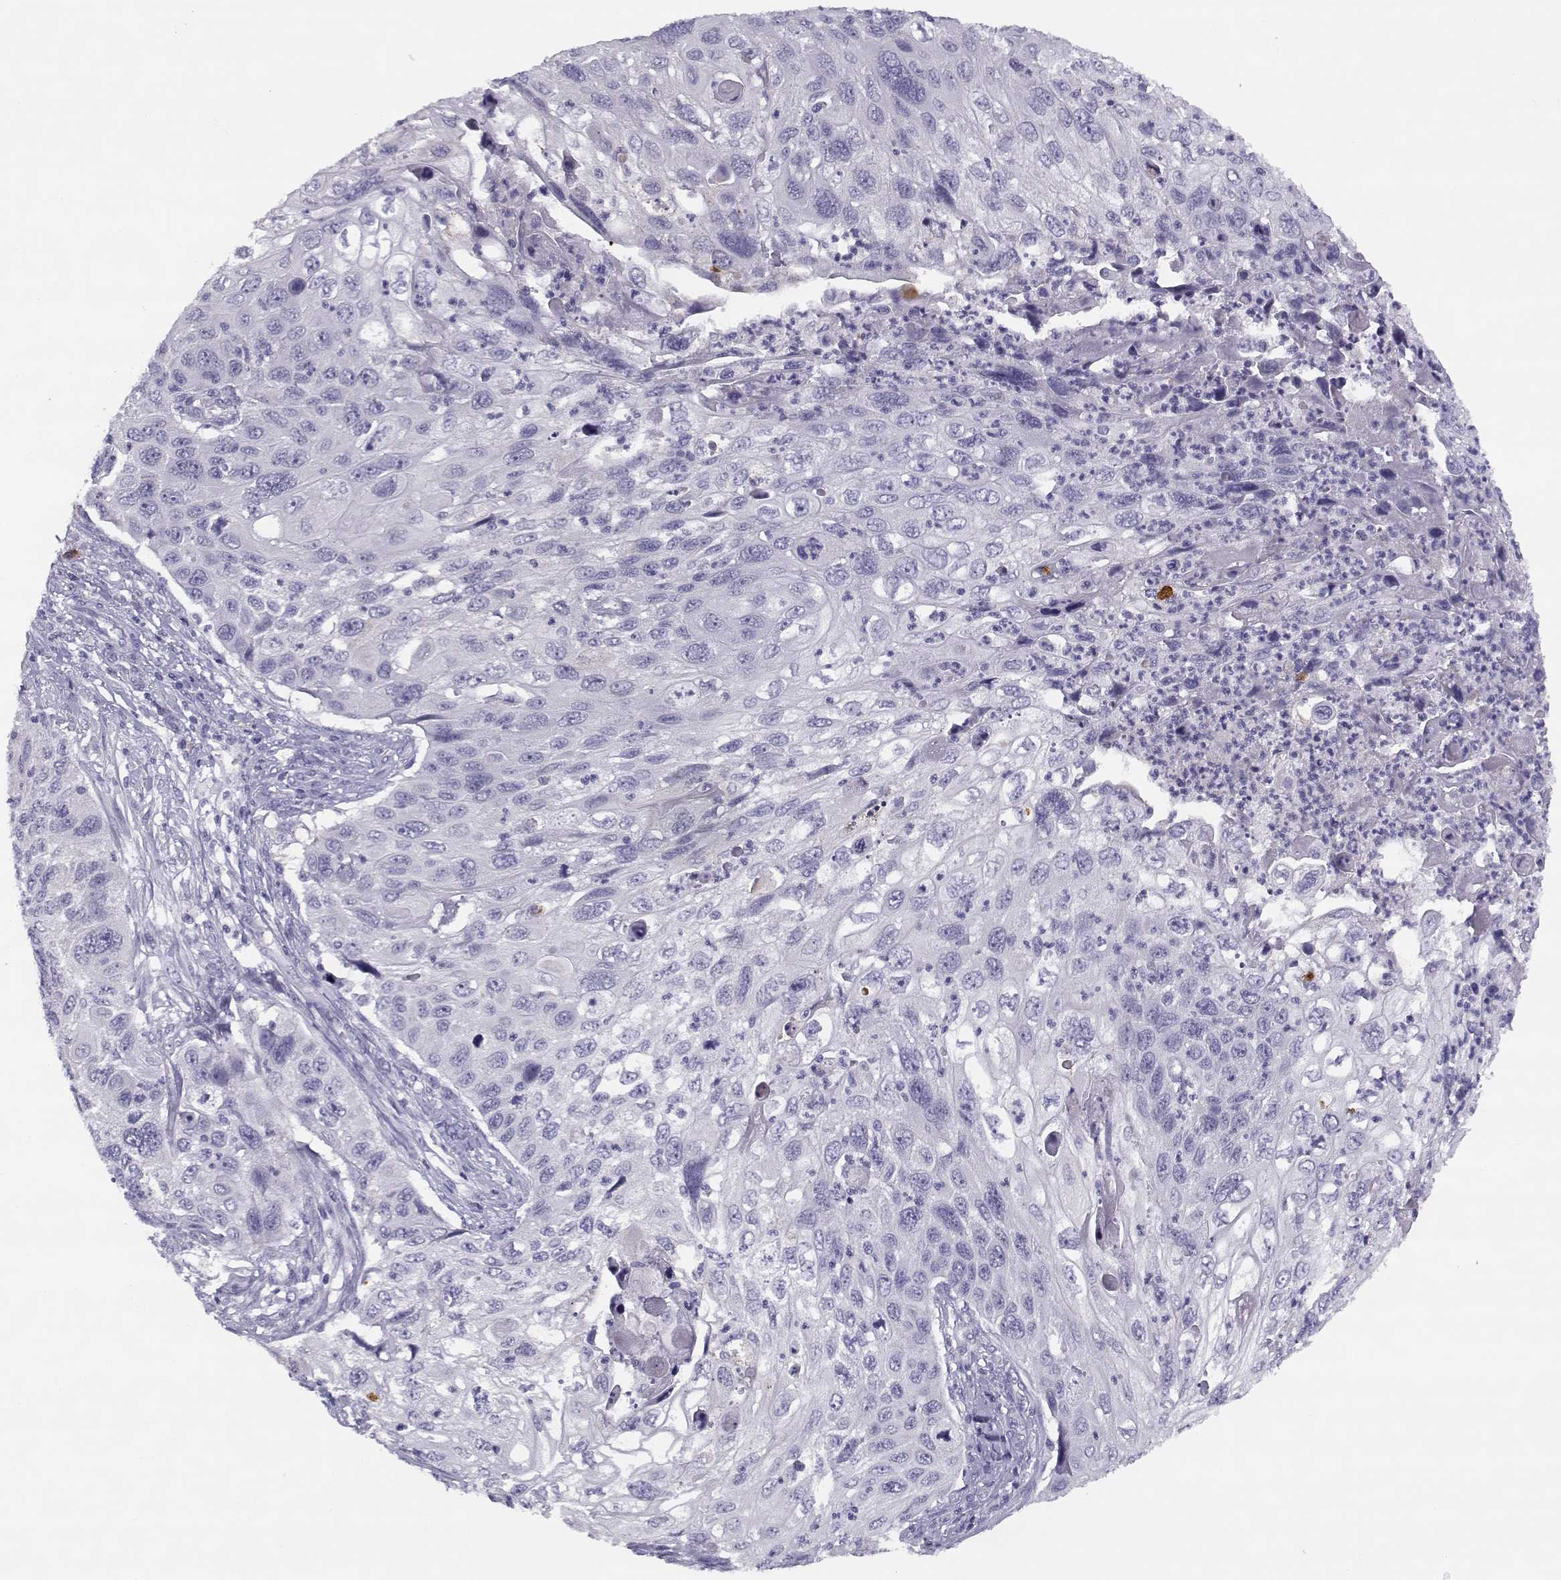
{"staining": {"intensity": "negative", "quantity": "none", "location": "none"}, "tissue": "cervical cancer", "cell_type": "Tumor cells", "image_type": "cancer", "snomed": [{"axis": "morphology", "description": "Squamous cell carcinoma, NOS"}, {"axis": "topography", "description": "Cervix"}], "caption": "Immunohistochemical staining of human cervical cancer shows no significant positivity in tumor cells.", "gene": "CFAP77", "patient": {"sex": "female", "age": 70}}